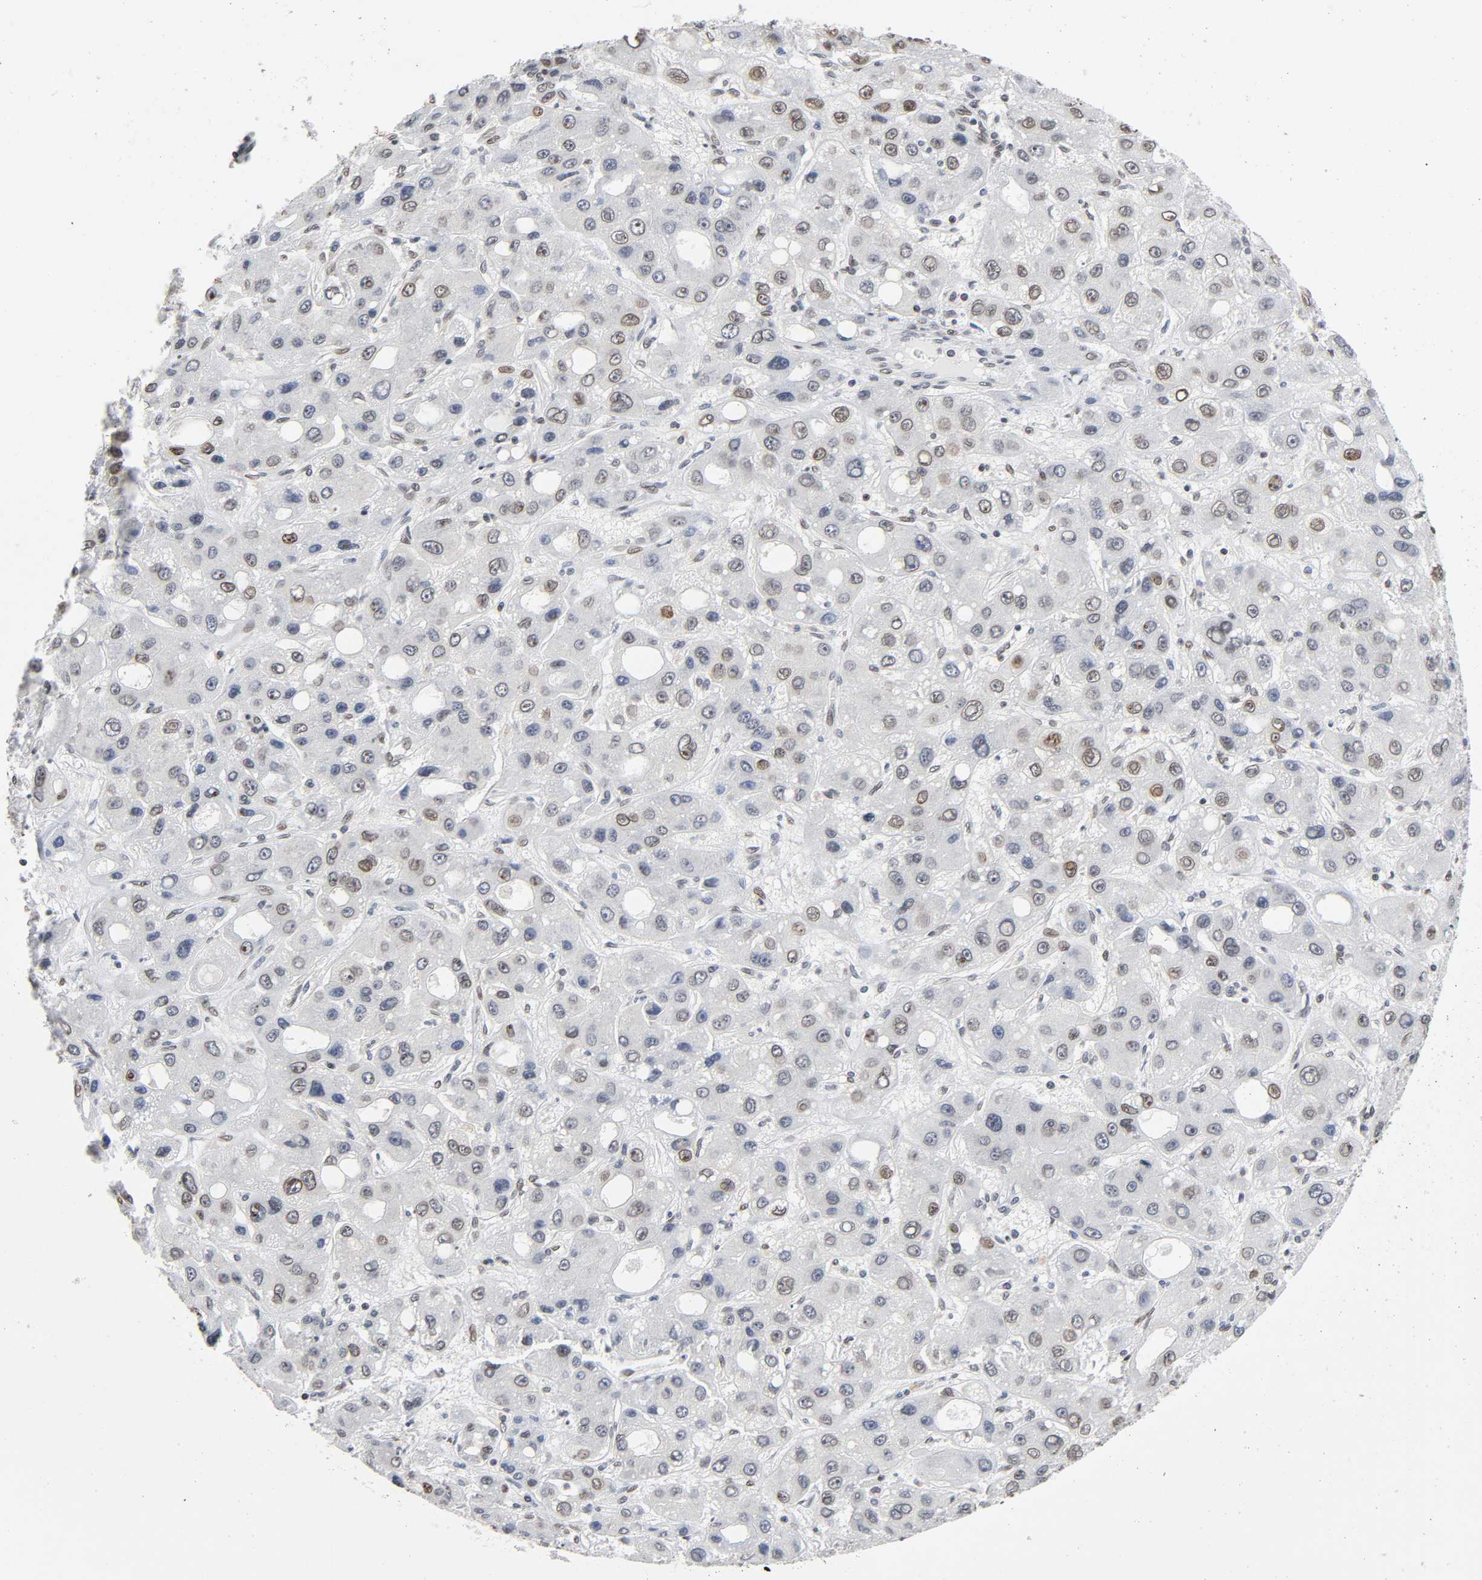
{"staining": {"intensity": "weak", "quantity": "25%-75%", "location": "nuclear"}, "tissue": "liver cancer", "cell_type": "Tumor cells", "image_type": "cancer", "snomed": [{"axis": "morphology", "description": "Carcinoma, Hepatocellular, NOS"}, {"axis": "topography", "description": "Liver"}], "caption": "Immunohistochemistry histopathology image of human liver cancer stained for a protein (brown), which shows low levels of weak nuclear staining in about 25%-75% of tumor cells.", "gene": "SUMO1", "patient": {"sex": "male", "age": 55}}